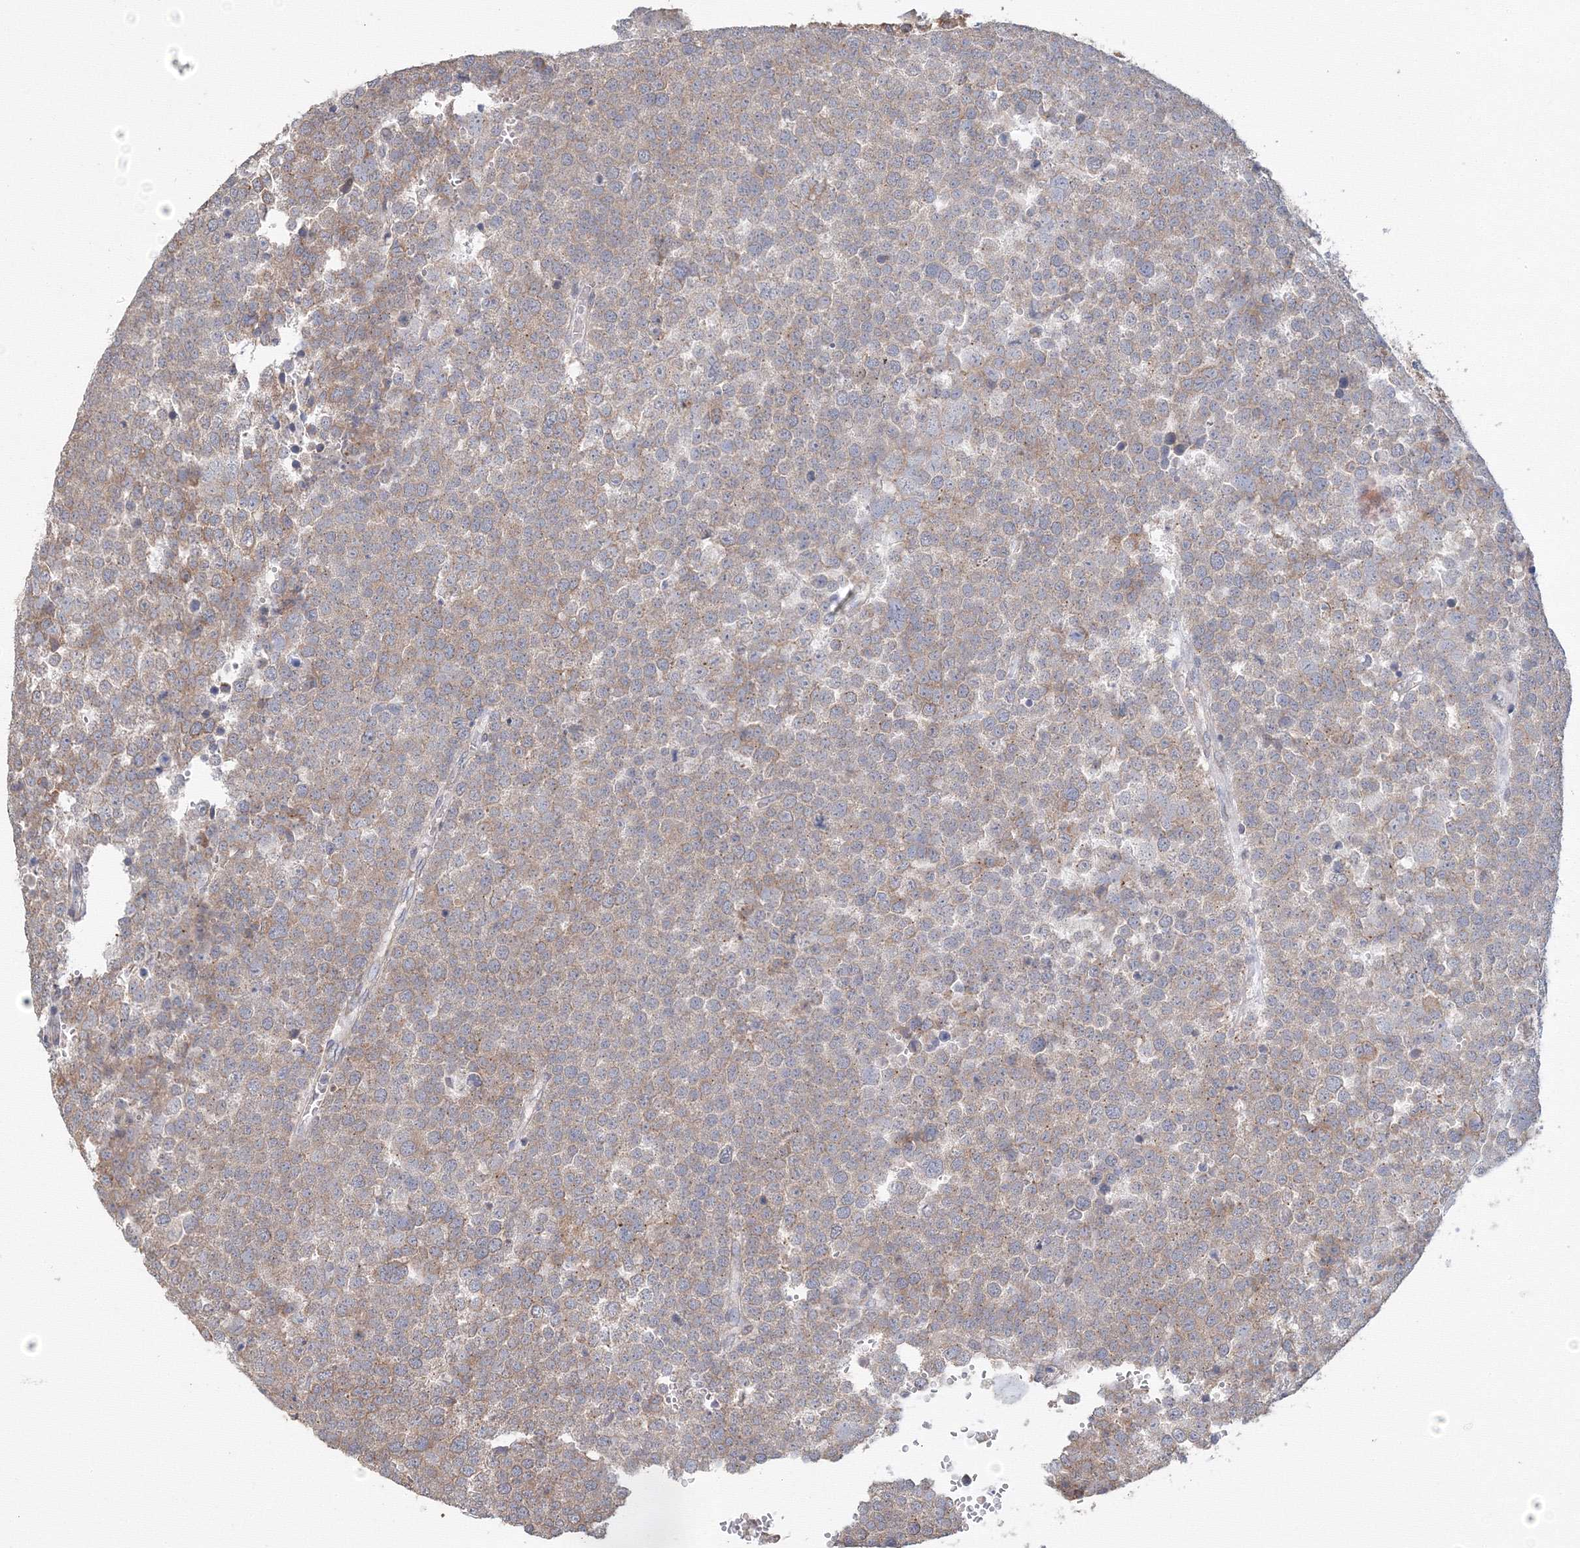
{"staining": {"intensity": "weak", "quantity": ">75%", "location": "cytoplasmic/membranous"}, "tissue": "testis cancer", "cell_type": "Tumor cells", "image_type": "cancer", "snomed": [{"axis": "morphology", "description": "Seminoma, NOS"}, {"axis": "topography", "description": "Testis"}], "caption": "Human testis seminoma stained for a protein (brown) demonstrates weak cytoplasmic/membranous positive staining in approximately >75% of tumor cells.", "gene": "DHRS12", "patient": {"sex": "male", "age": 71}}